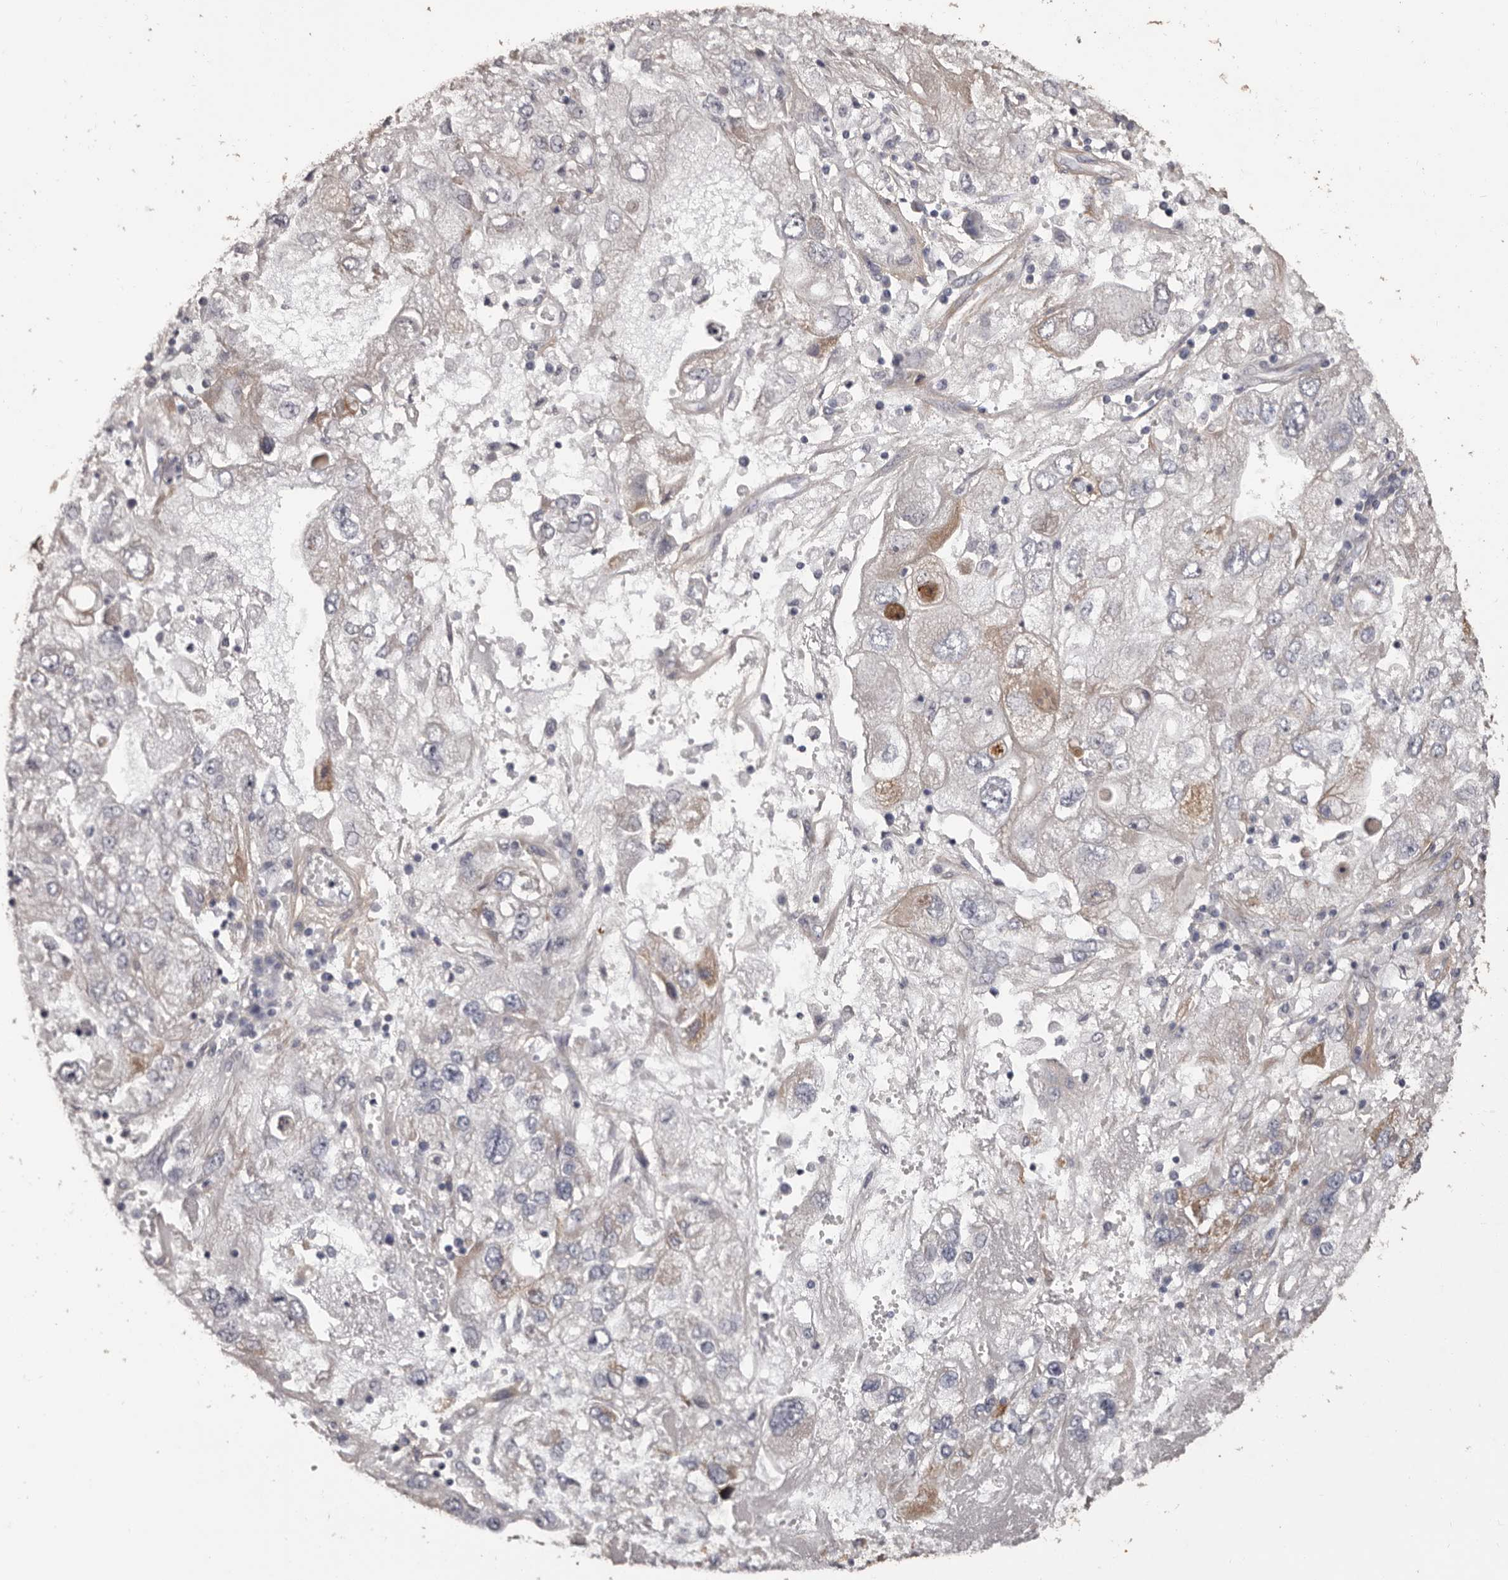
{"staining": {"intensity": "moderate", "quantity": "<25%", "location": "cytoplasmic/membranous"}, "tissue": "endometrial cancer", "cell_type": "Tumor cells", "image_type": "cancer", "snomed": [{"axis": "morphology", "description": "Adenocarcinoma, NOS"}, {"axis": "topography", "description": "Endometrium"}], "caption": "Protein analysis of endometrial cancer tissue reveals moderate cytoplasmic/membranous expression in approximately <25% of tumor cells. The staining was performed using DAB, with brown indicating positive protein expression. Nuclei are stained blue with hematoxylin.", "gene": "COL6A1", "patient": {"sex": "female", "age": 49}}